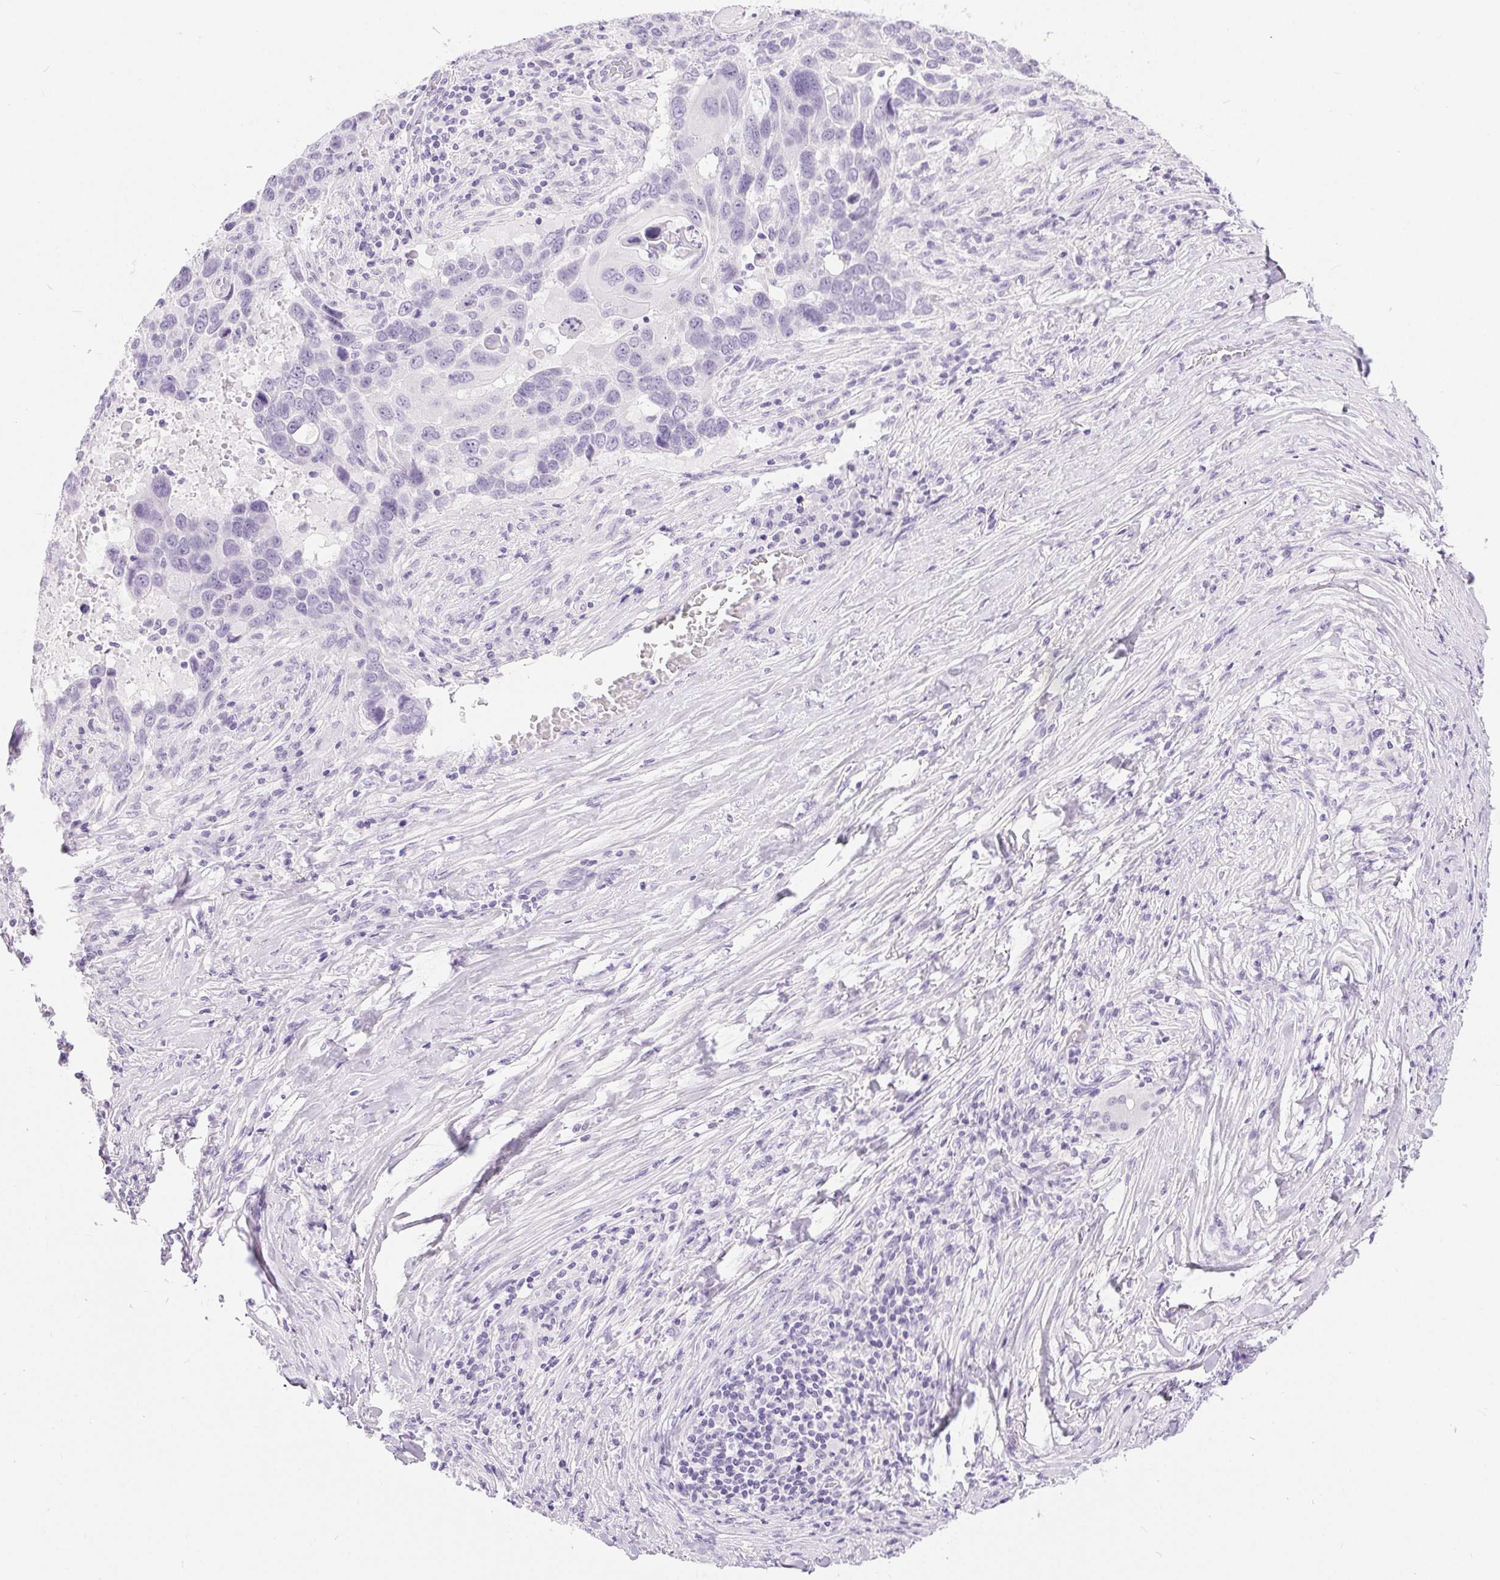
{"staining": {"intensity": "negative", "quantity": "none", "location": "none"}, "tissue": "lung cancer", "cell_type": "Tumor cells", "image_type": "cancer", "snomed": [{"axis": "morphology", "description": "Squamous cell carcinoma, NOS"}, {"axis": "topography", "description": "Lung"}], "caption": "High power microscopy image of an IHC image of lung cancer, revealing no significant positivity in tumor cells.", "gene": "XDH", "patient": {"sex": "male", "age": 68}}